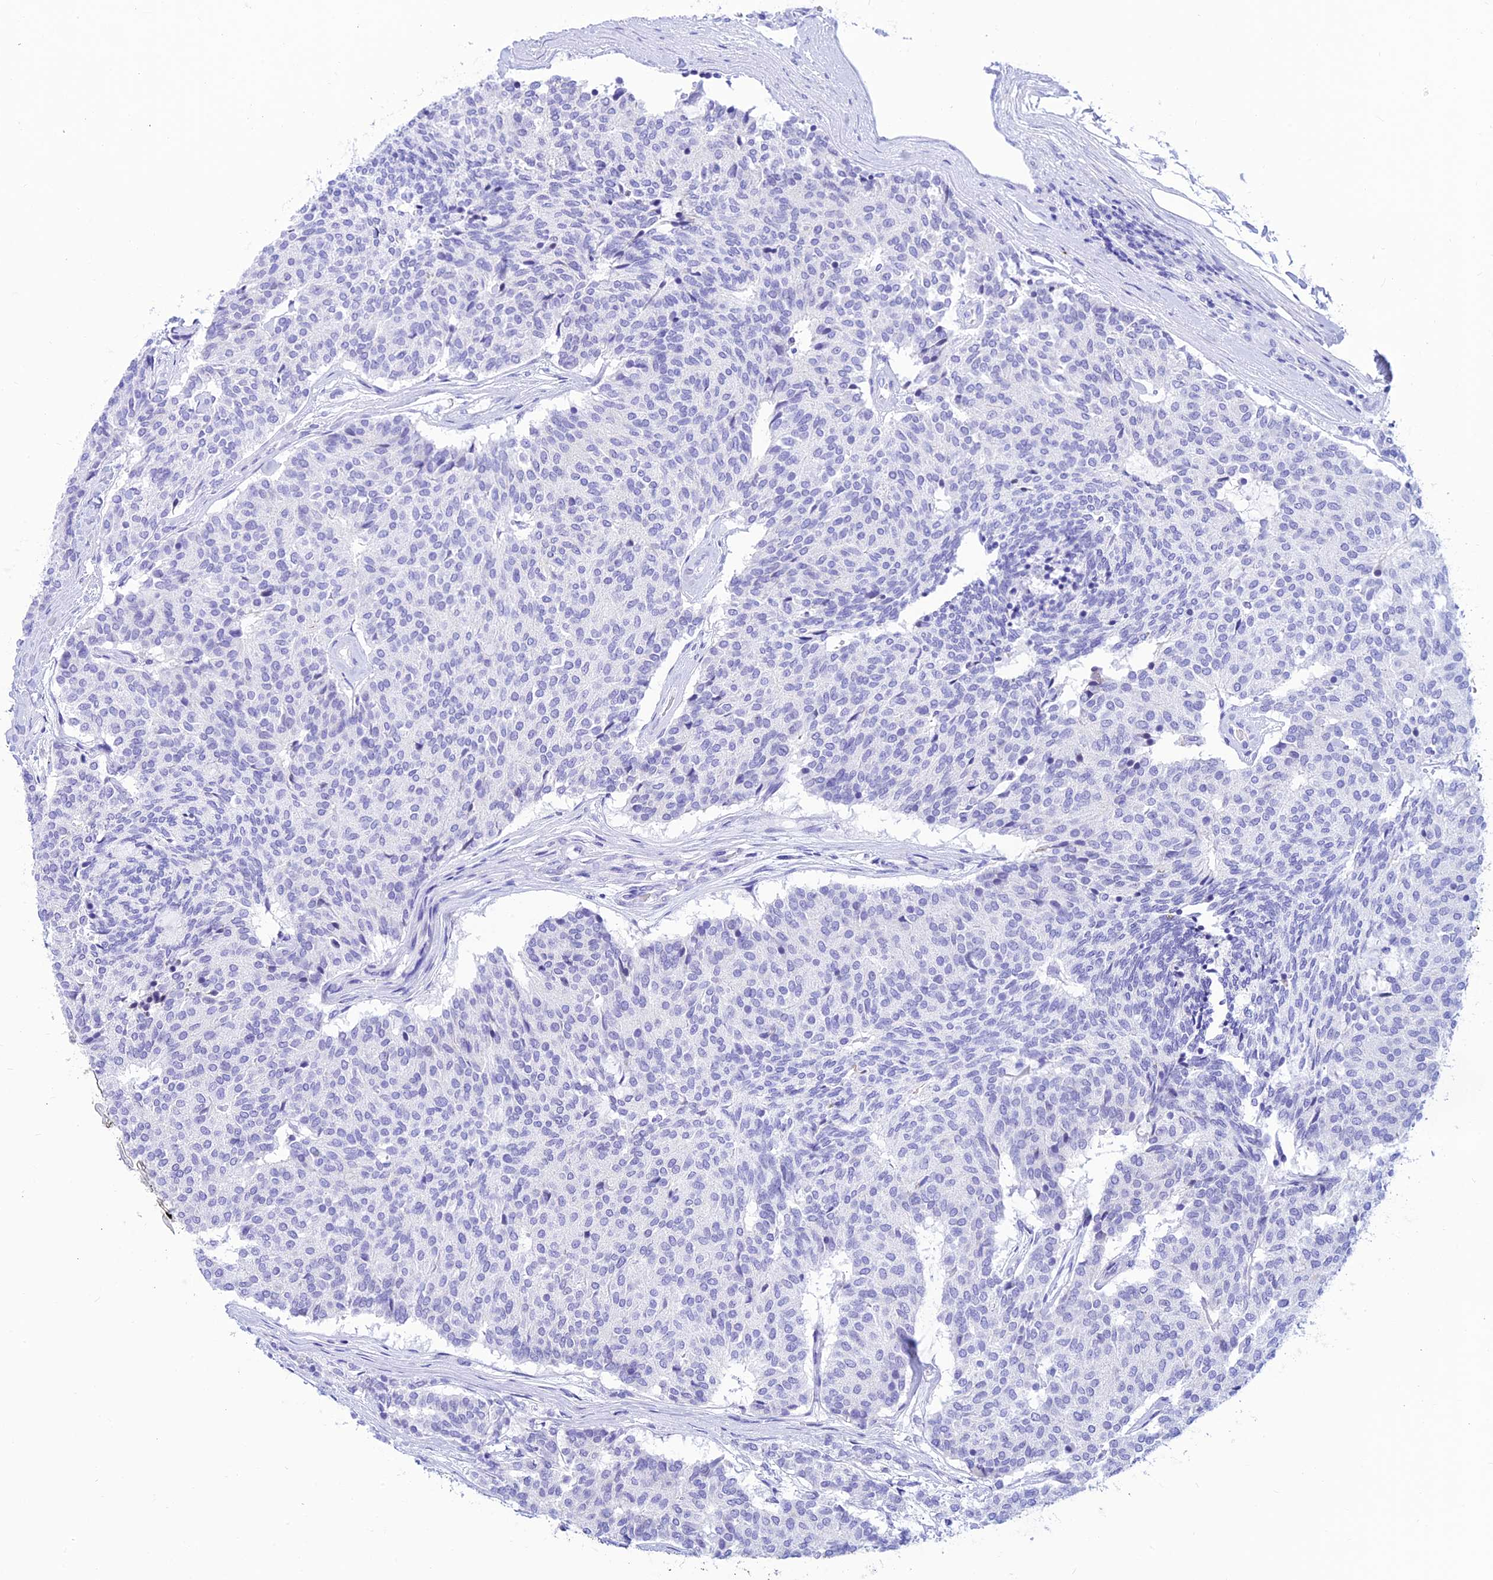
{"staining": {"intensity": "negative", "quantity": "none", "location": "none"}, "tissue": "carcinoid", "cell_type": "Tumor cells", "image_type": "cancer", "snomed": [{"axis": "morphology", "description": "Carcinoid, malignant, NOS"}, {"axis": "topography", "description": "Pancreas"}], "caption": "A high-resolution micrograph shows immunohistochemistry staining of malignant carcinoid, which displays no significant expression in tumor cells.", "gene": "PRNP", "patient": {"sex": "female", "age": 54}}